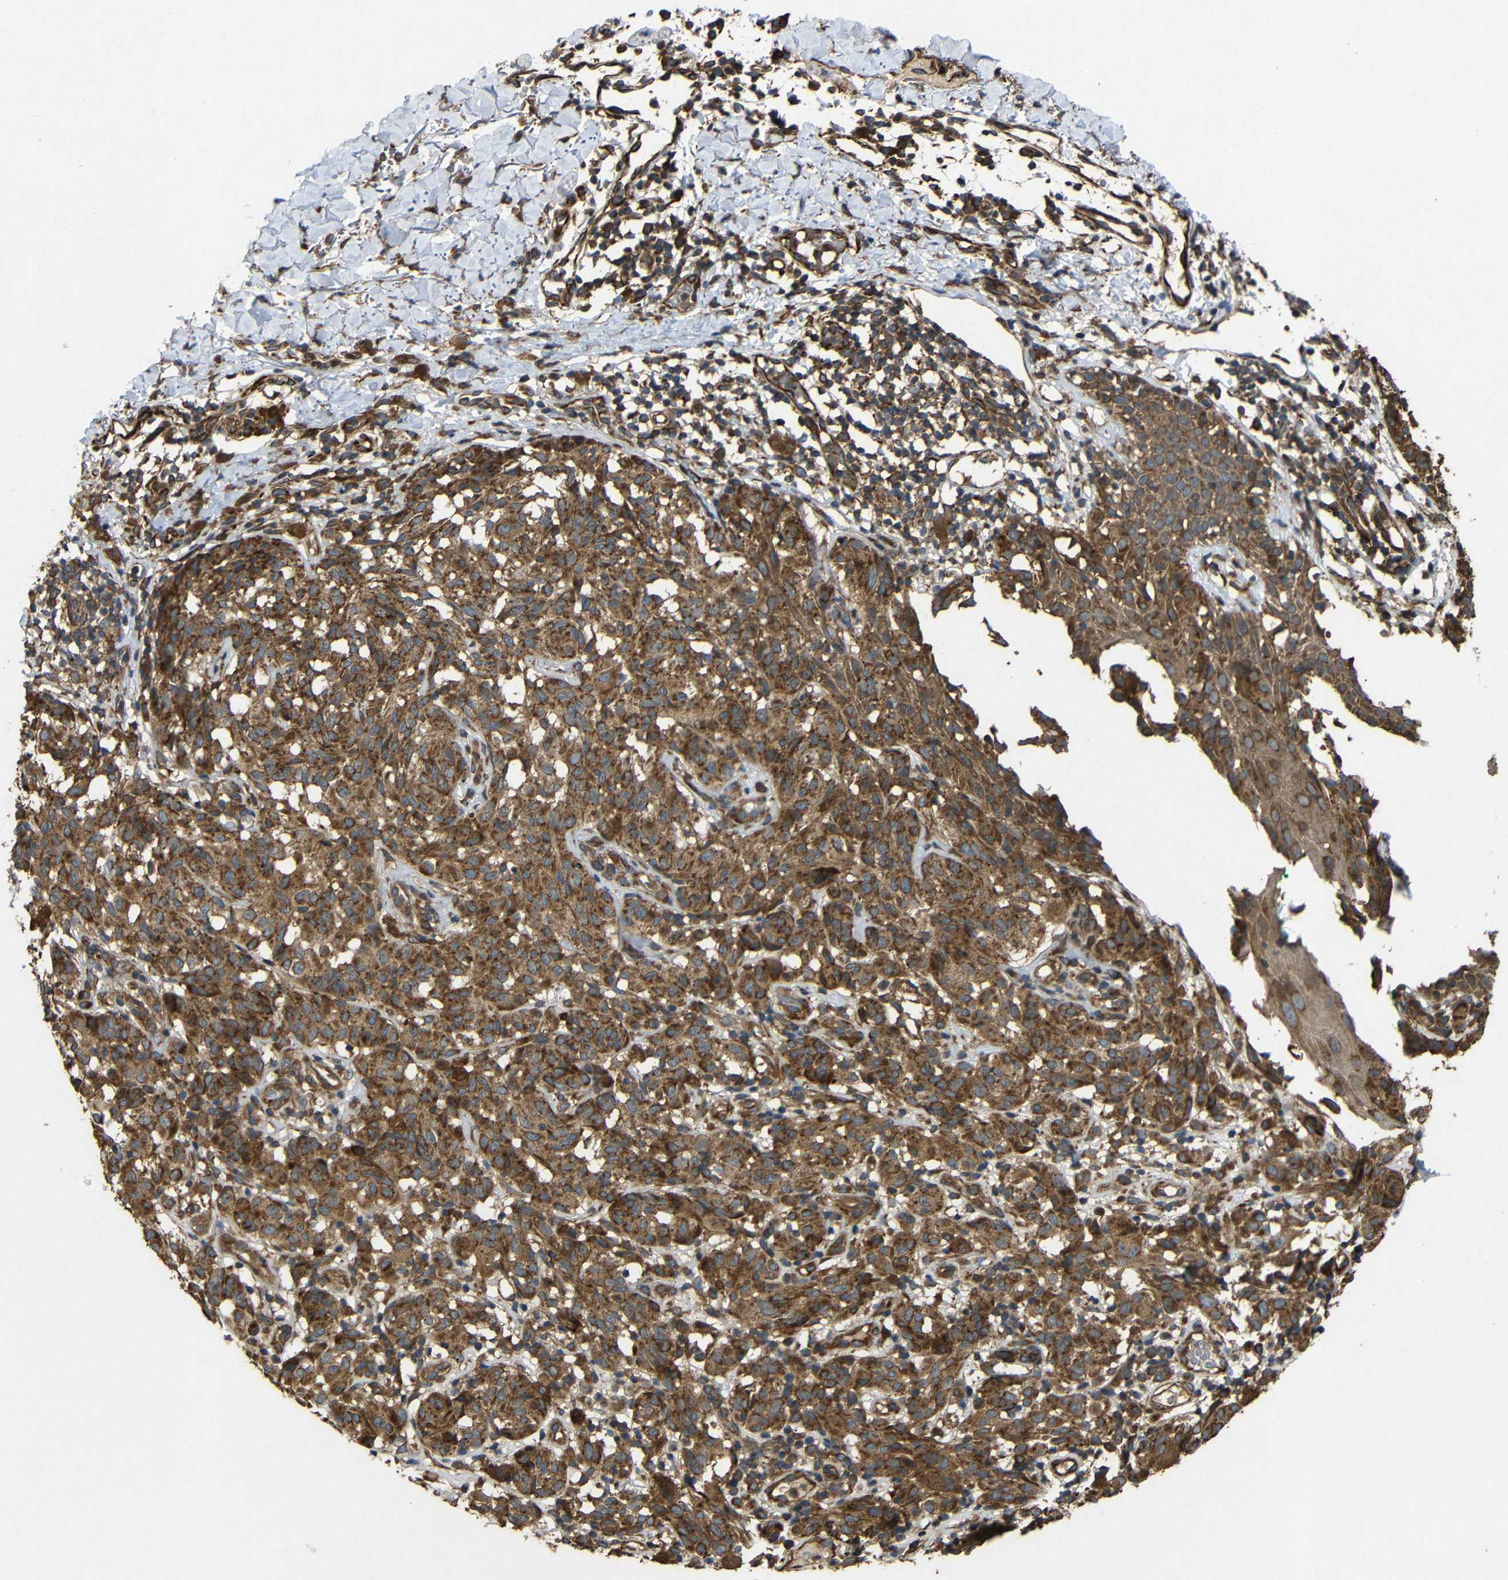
{"staining": {"intensity": "strong", "quantity": ">75%", "location": "cytoplasmic/membranous"}, "tissue": "melanoma", "cell_type": "Tumor cells", "image_type": "cancer", "snomed": [{"axis": "morphology", "description": "Malignant melanoma, NOS"}, {"axis": "topography", "description": "Skin"}], "caption": "Malignant melanoma was stained to show a protein in brown. There is high levels of strong cytoplasmic/membranous staining in approximately >75% of tumor cells.", "gene": "EIF2S1", "patient": {"sex": "female", "age": 46}}